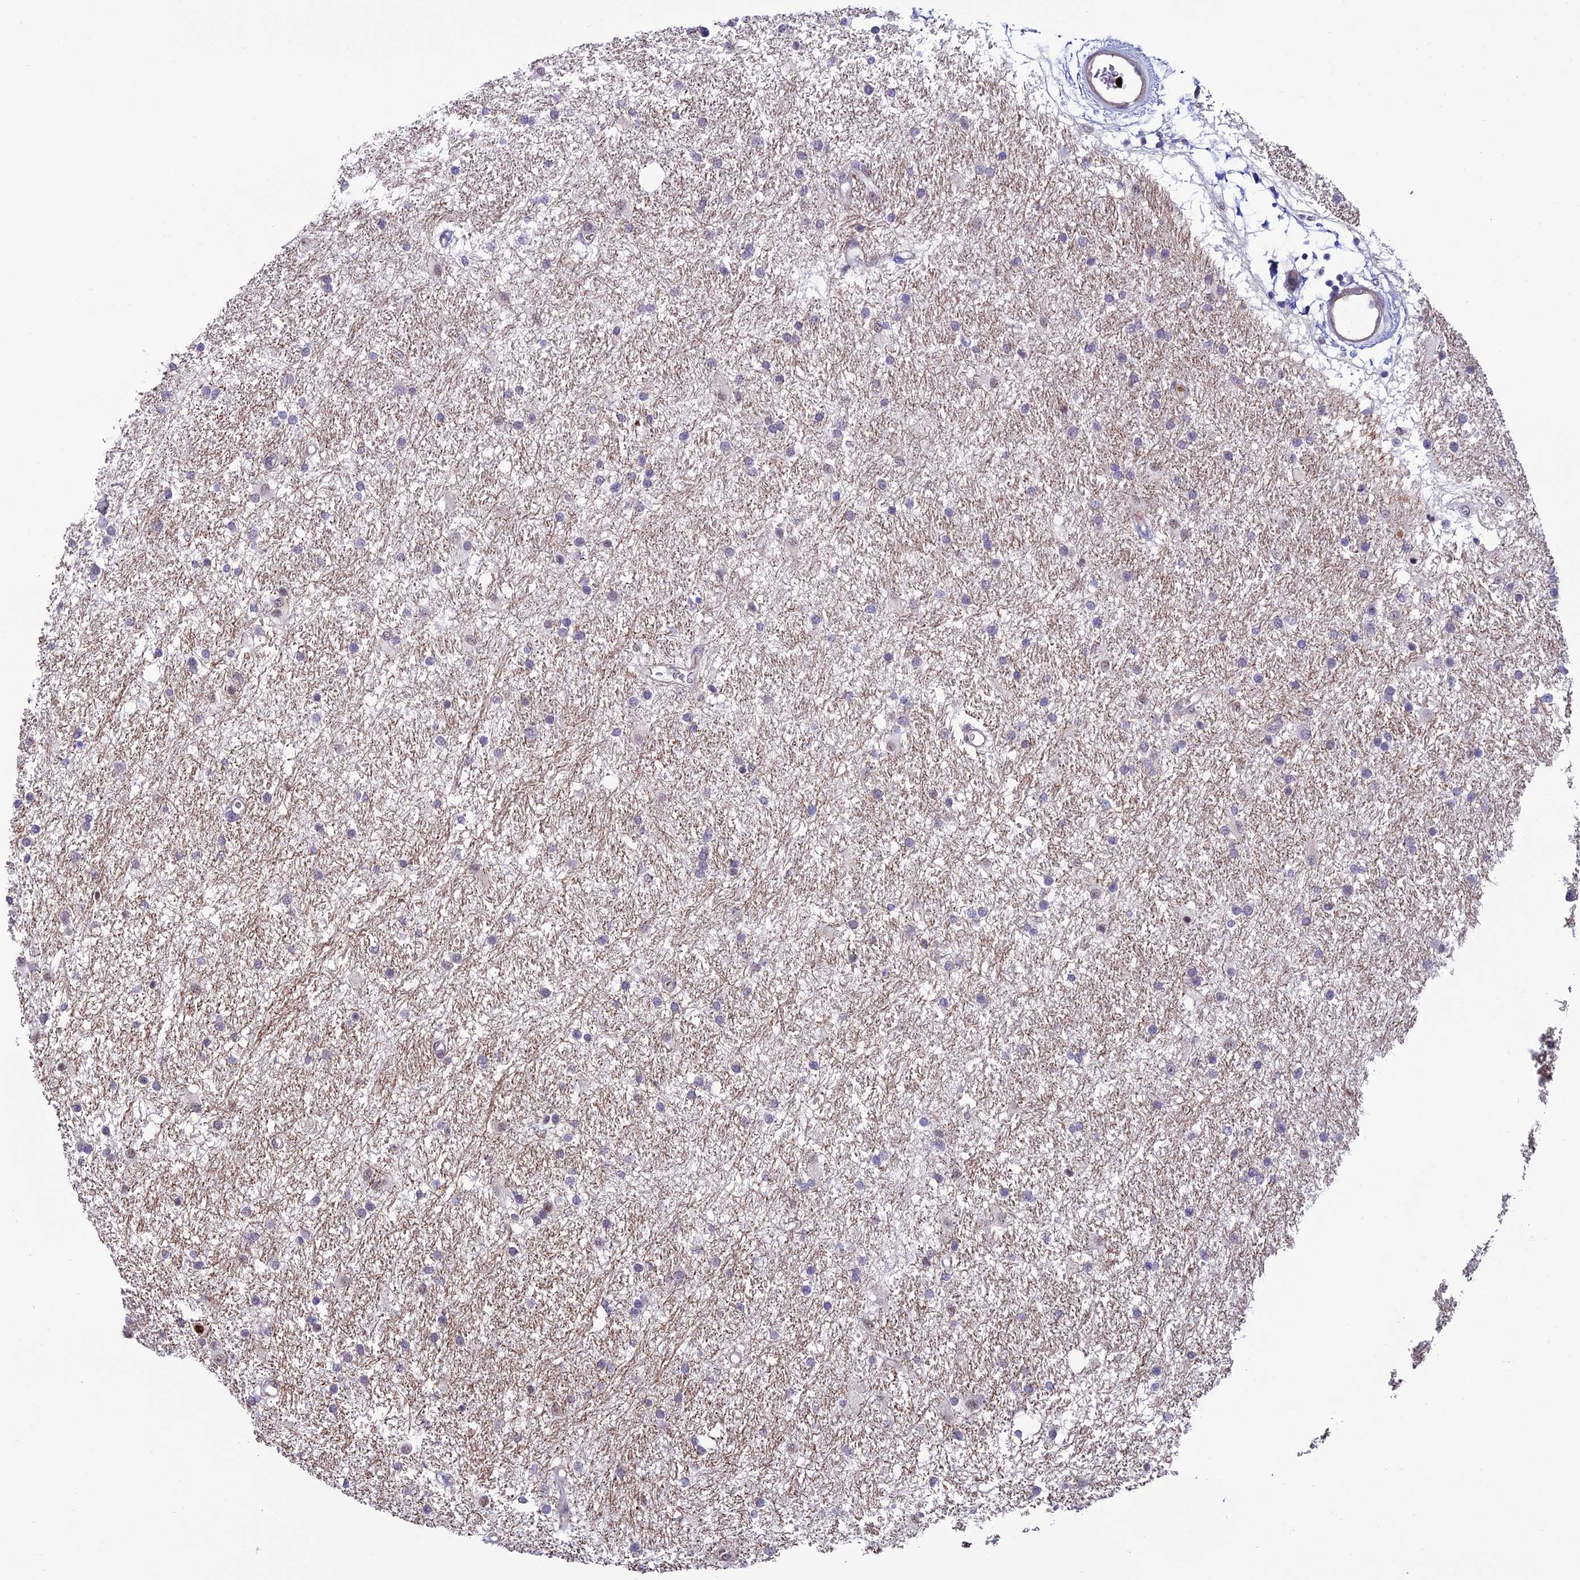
{"staining": {"intensity": "negative", "quantity": "none", "location": "none"}, "tissue": "glioma", "cell_type": "Tumor cells", "image_type": "cancer", "snomed": [{"axis": "morphology", "description": "Glioma, malignant, High grade"}, {"axis": "topography", "description": "Brain"}], "caption": "Immunohistochemistry histopathology image of neoplastic tissue: high-grade glioma (malignant) stained with DAB (3,3'-diaminobenzidine) demonstrates no significant protein positivity in tumor cells.", "gene": "COL6A6", "patient": {"sex": "male", "age": 77}}